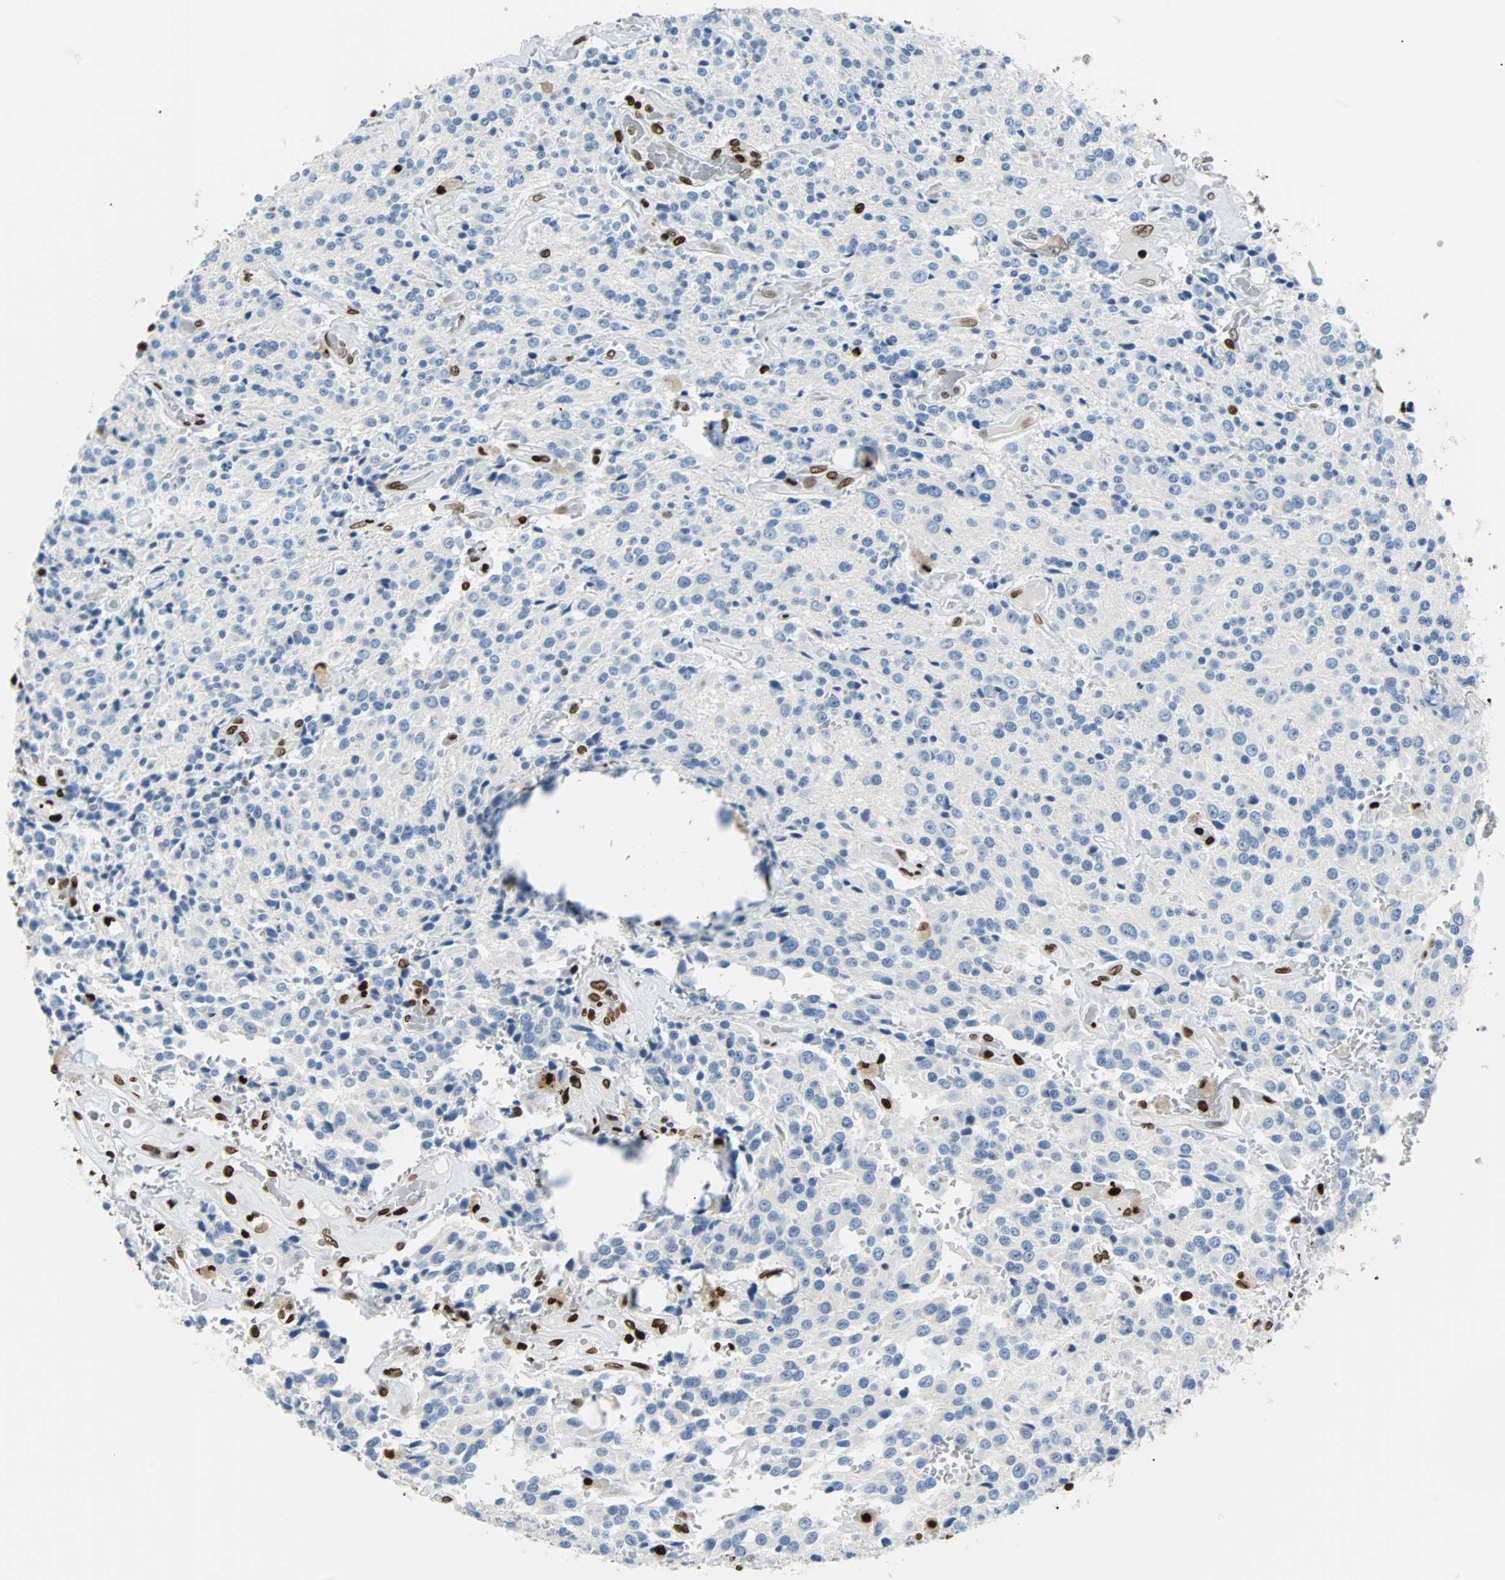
{"staining": {"intensity": "negative", "quantity": "none", "location": "none"}, "tissue": "glioma", "cell_type": "Tumor cells", "image_type": "cancer", "snomed": [{"axis": "morphology", "description": "Glioma, malignant, Low grade"}, {"axis": "topography", "description": "Brain"}], "caption": "High magnification brightfield microscopy of glioma stained with DAB (3,3'-diaminobenzidine) (brown) and counterstained with hematoxylin (blue): tumor cells show no significant expression.", "gene": "ZNF131", "patient": {"sex": "male", "age": 58}}